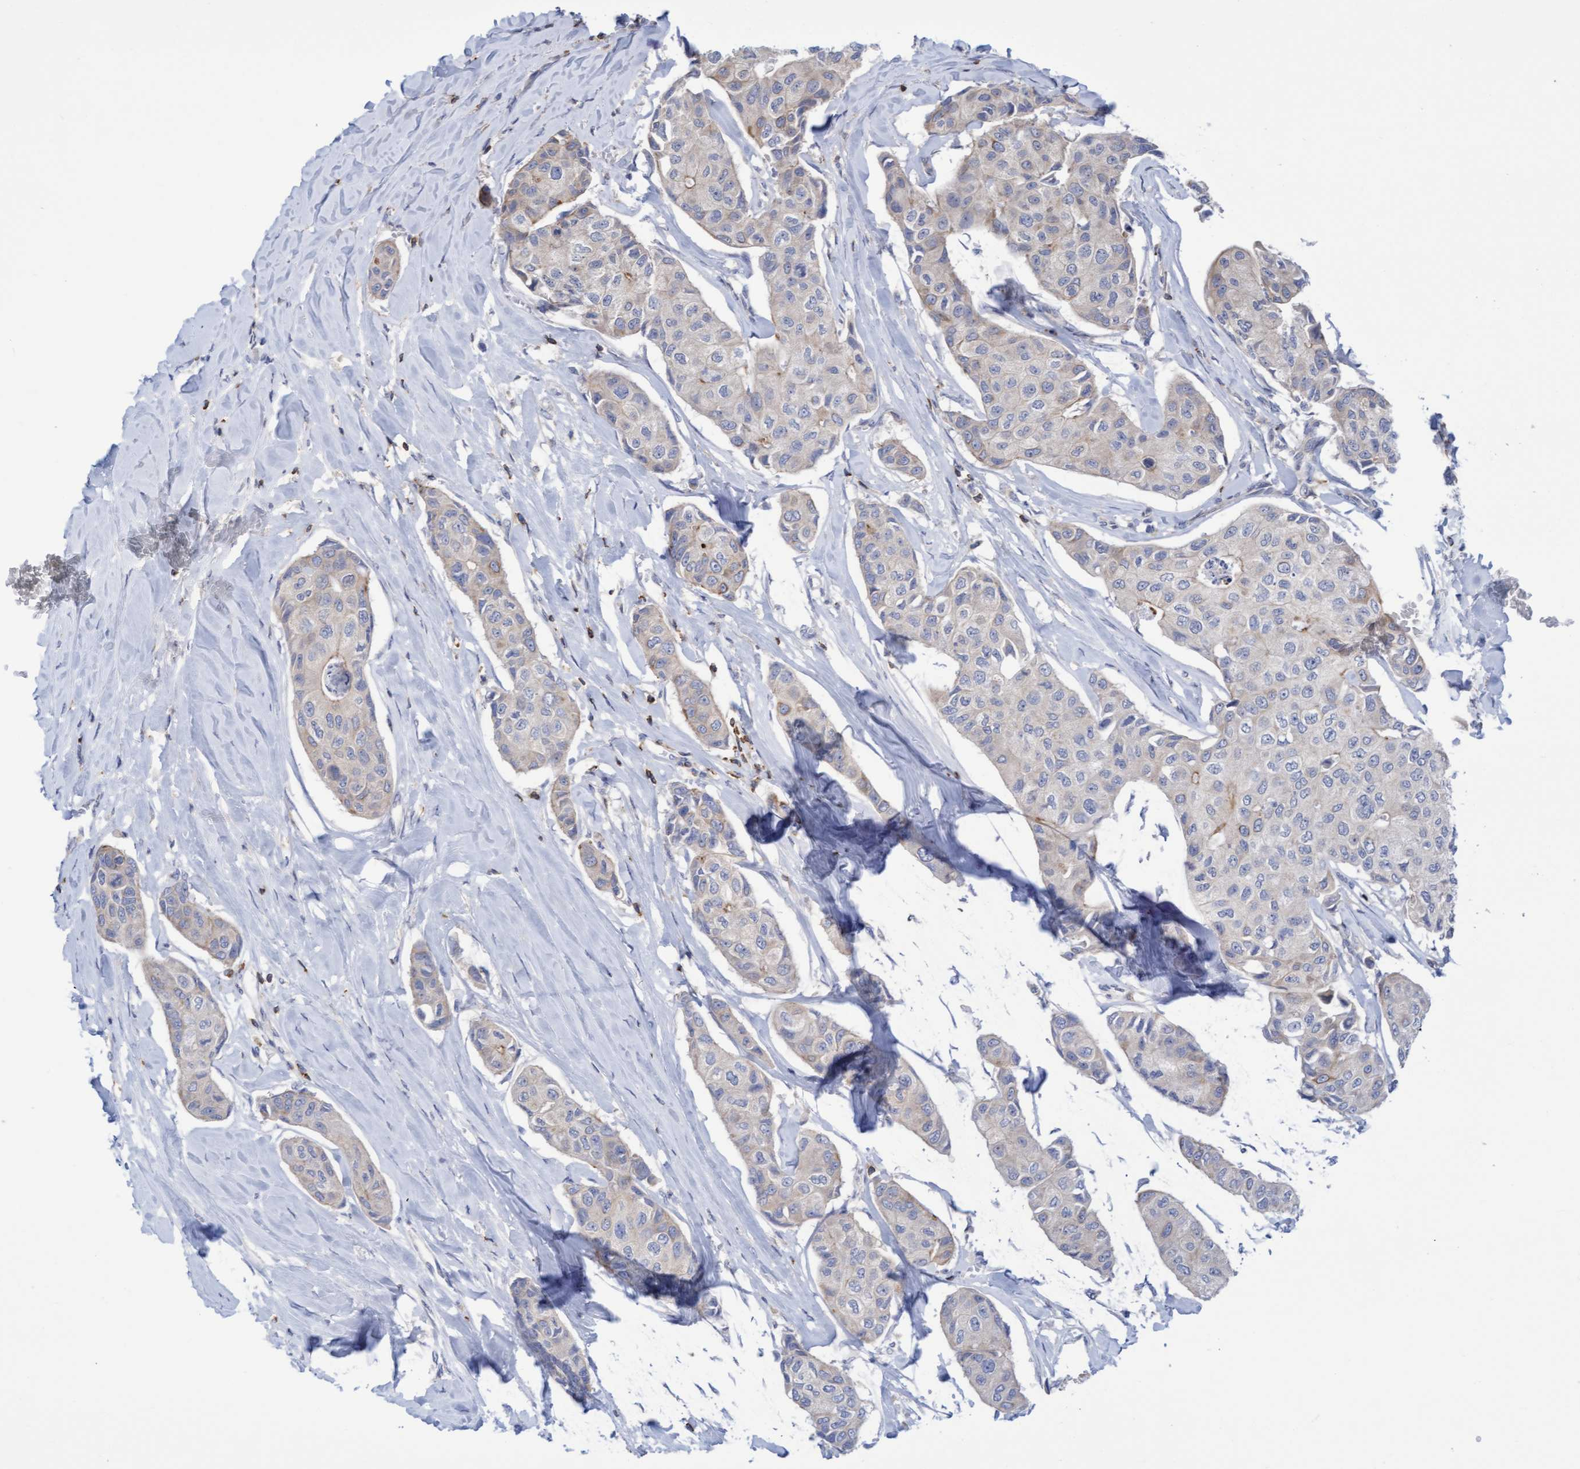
{"staining": {"intensity": "weak", "quantity": "<25%", "location": "cytoplasmic/membranous"}, "tissue": "breast cancer", "cell_type": "Tumor cells", "image_type": "cancer", "snomed": [{"axis": "morphology", "description": "Duct carcinoma"}, {"axis": "topography", "description": "Breast"}], "caption": "The image displays no significant positivity in tumor cells of breast infiltrating ductal carcinoma.", "gene": "FNBP1", "patient": {"sex": "female", "age": 80}}